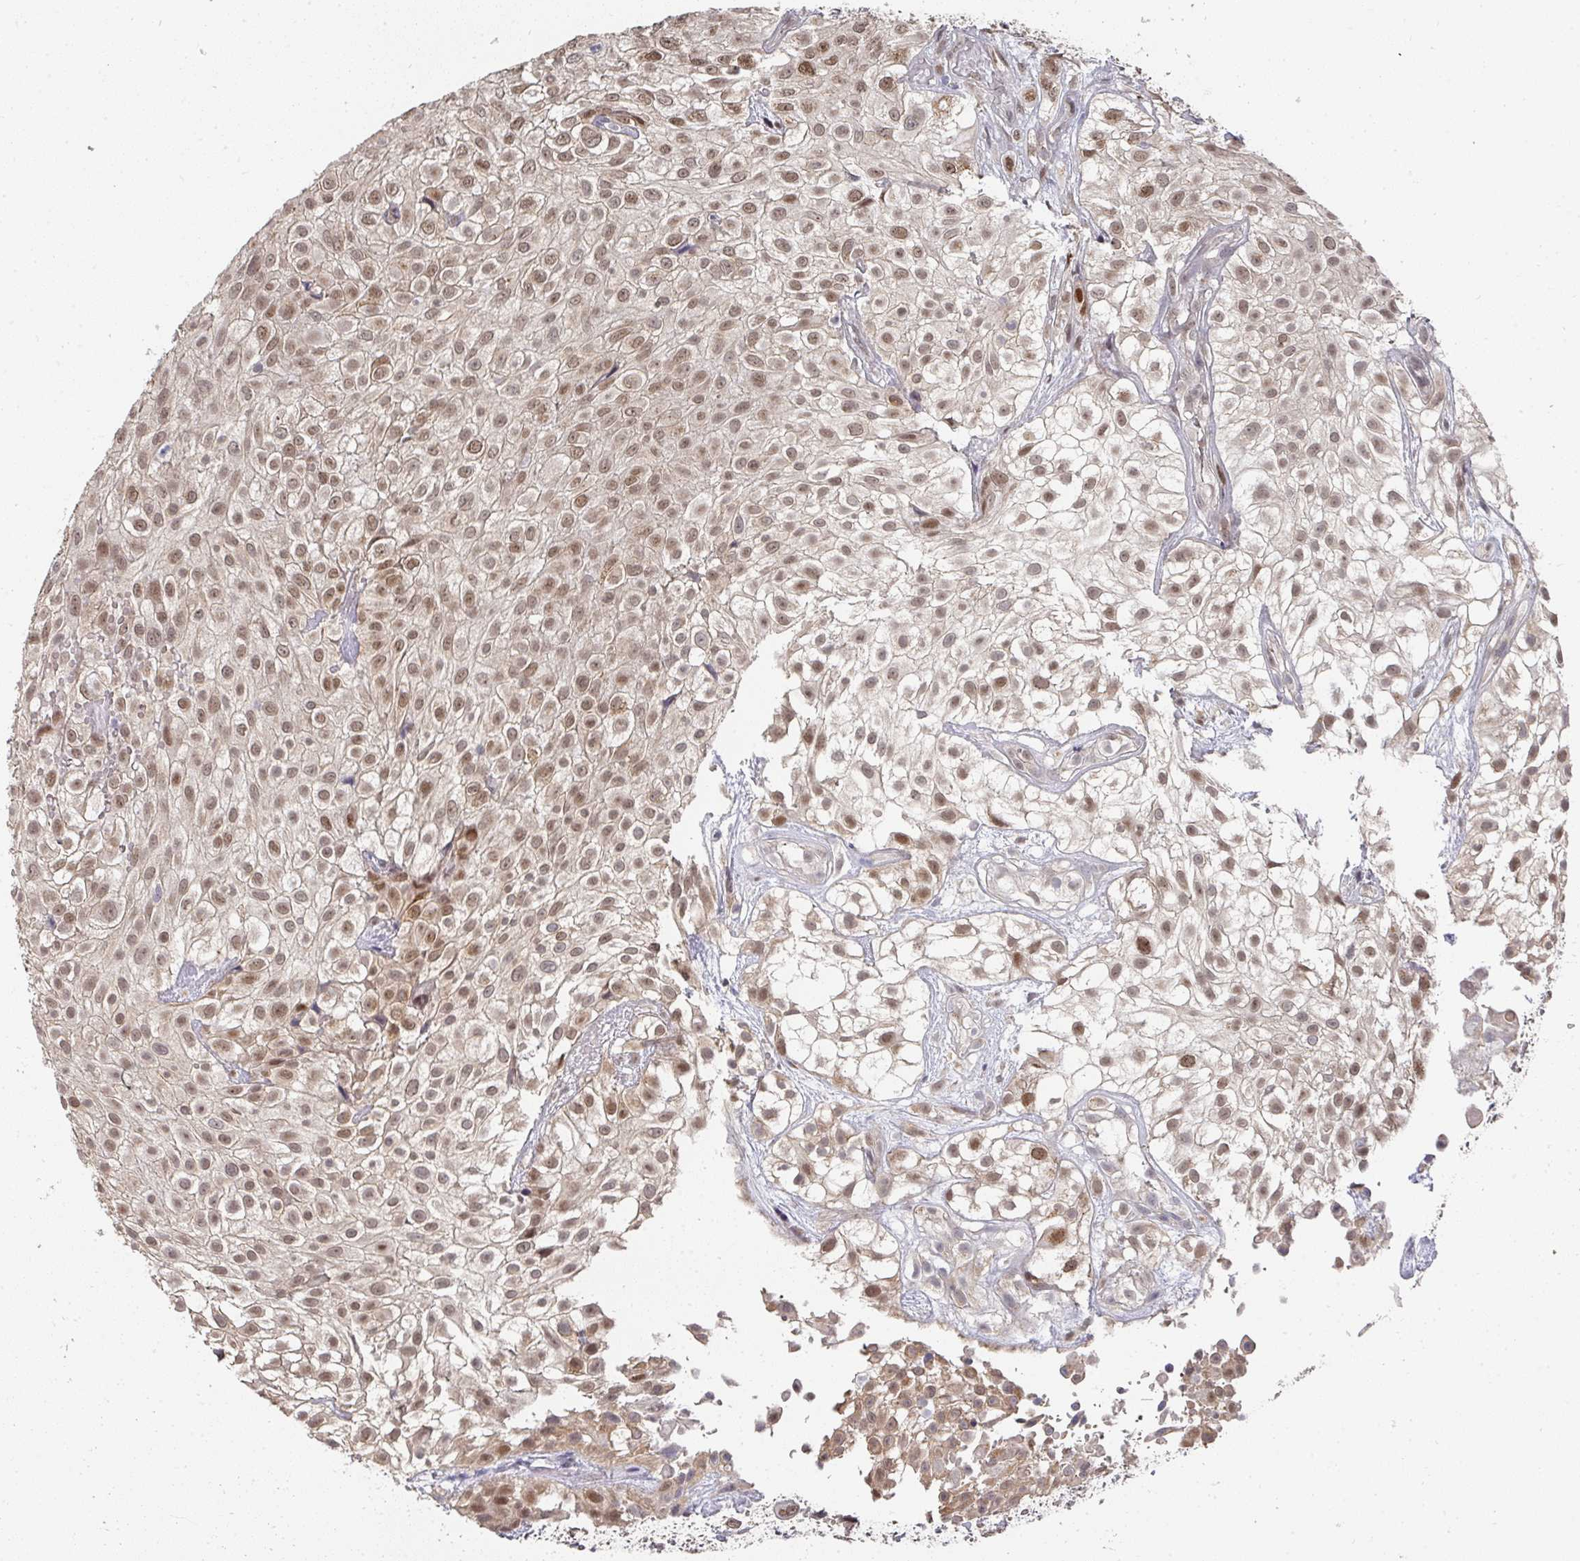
{"staining": {"intensity": "moderate", "quantity": ">75%", "location": "nuclear"}, "tissue": "urothelial cancer", "cell_type": "Tumor cells", "image_type": "cancer", "snomed": [{"axis": "morphology", "description": "Urothelial carcinoma, High grade"}, {"axis": "topography", "description": "Urinary bladder"}], "caption": "Approximately >75% of tumor cells in human high-grade urothelial carcinoma reveal moderate nuclear protein staining as visualized by brown immunohistochemical staining.", "gene": "C18orf25", "patient": {"sex": "male", "age": 56}}